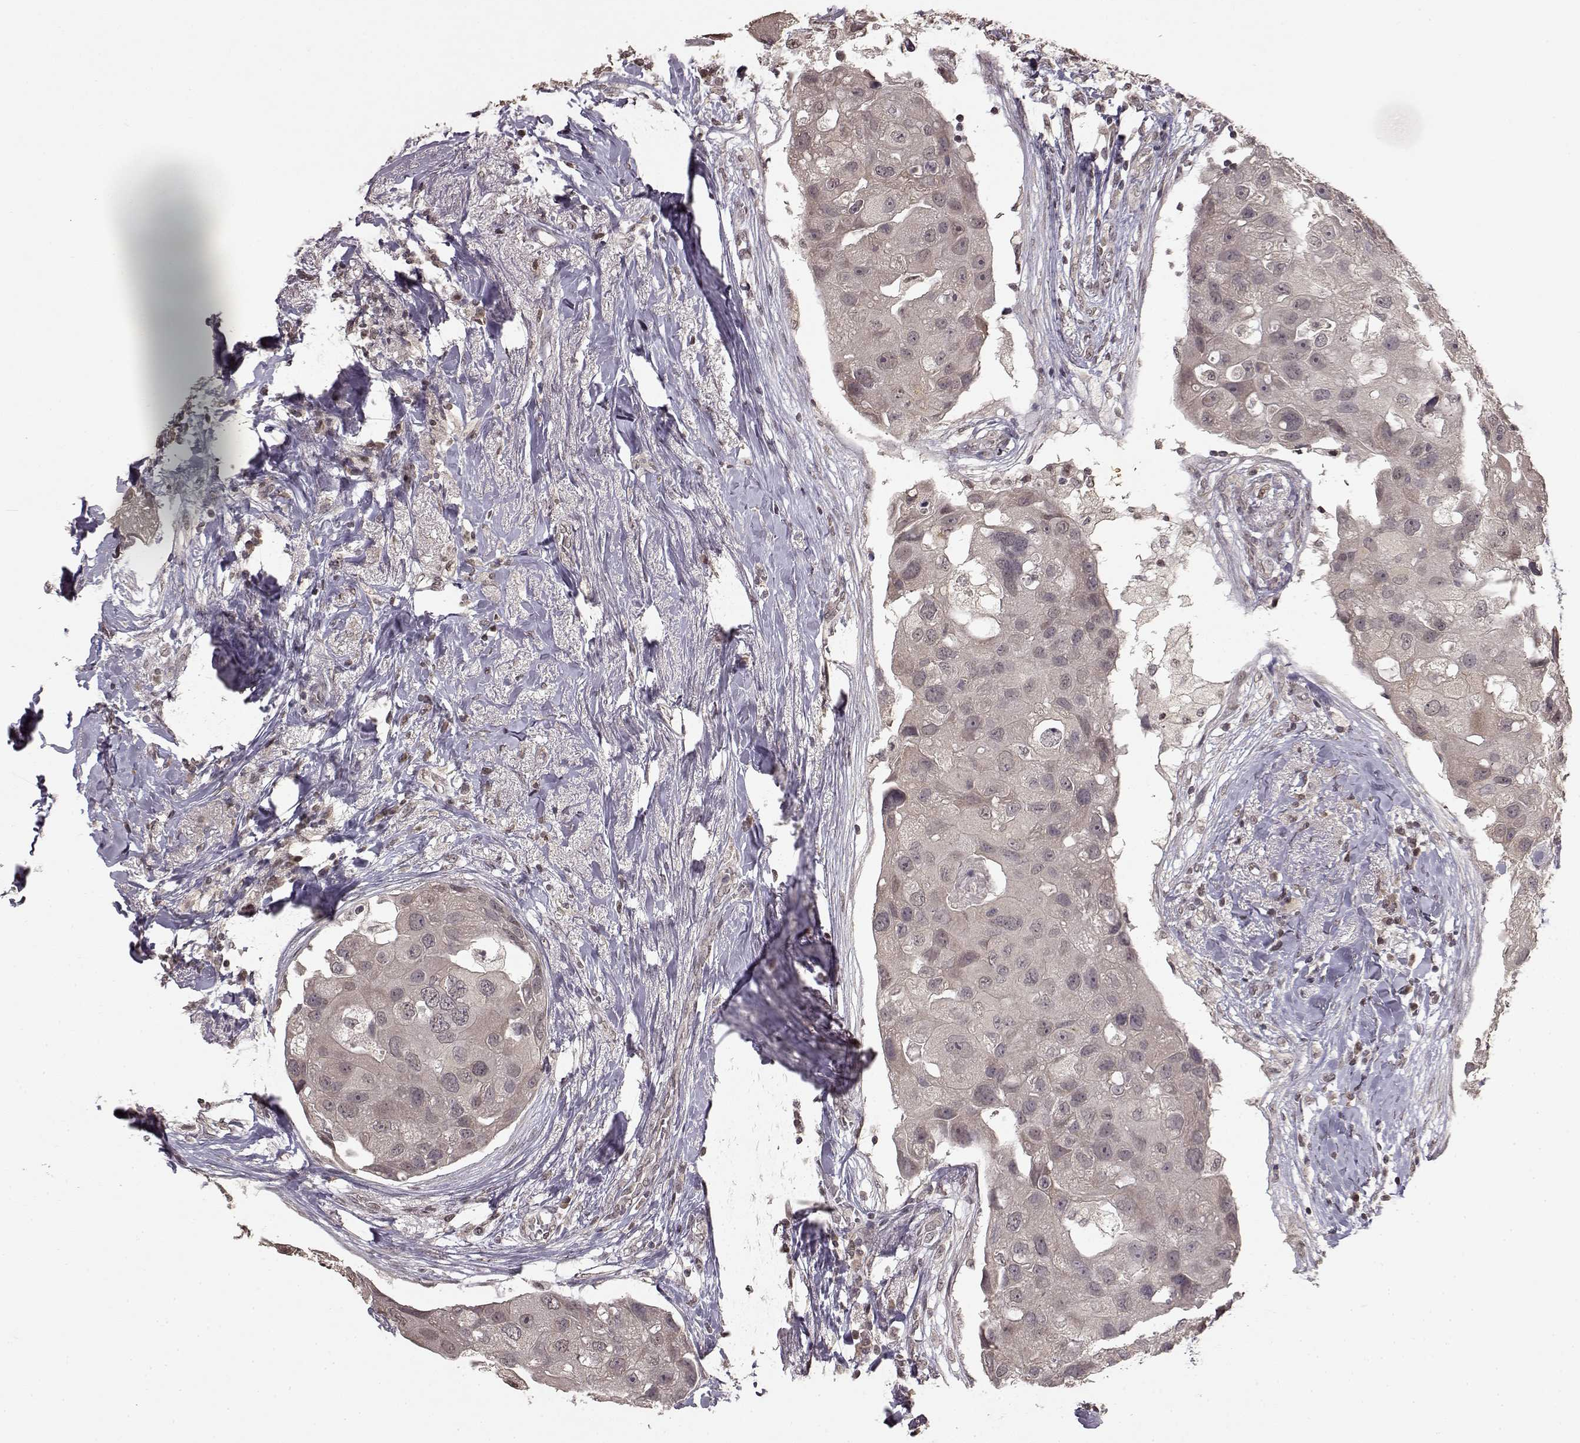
{"staining": {"intensity": "negative", "quantity": "none", "location": "none"}, "tissue": "breast cancer", "cell_type": "Tumor cells", "image_type": "cancer", "snomed": [{"axis": "morphology", "description": "Duct carcinoma"}, {"axis": "topography", "description": "Breast"}], "caption": "A high-resolution histopathology image shows immunohistochemistry staining of breast cancer, which reveals no significant expression in tumor cells.", "gene": "NTRK2", "patient": {"sex": "female", "age": 43}}